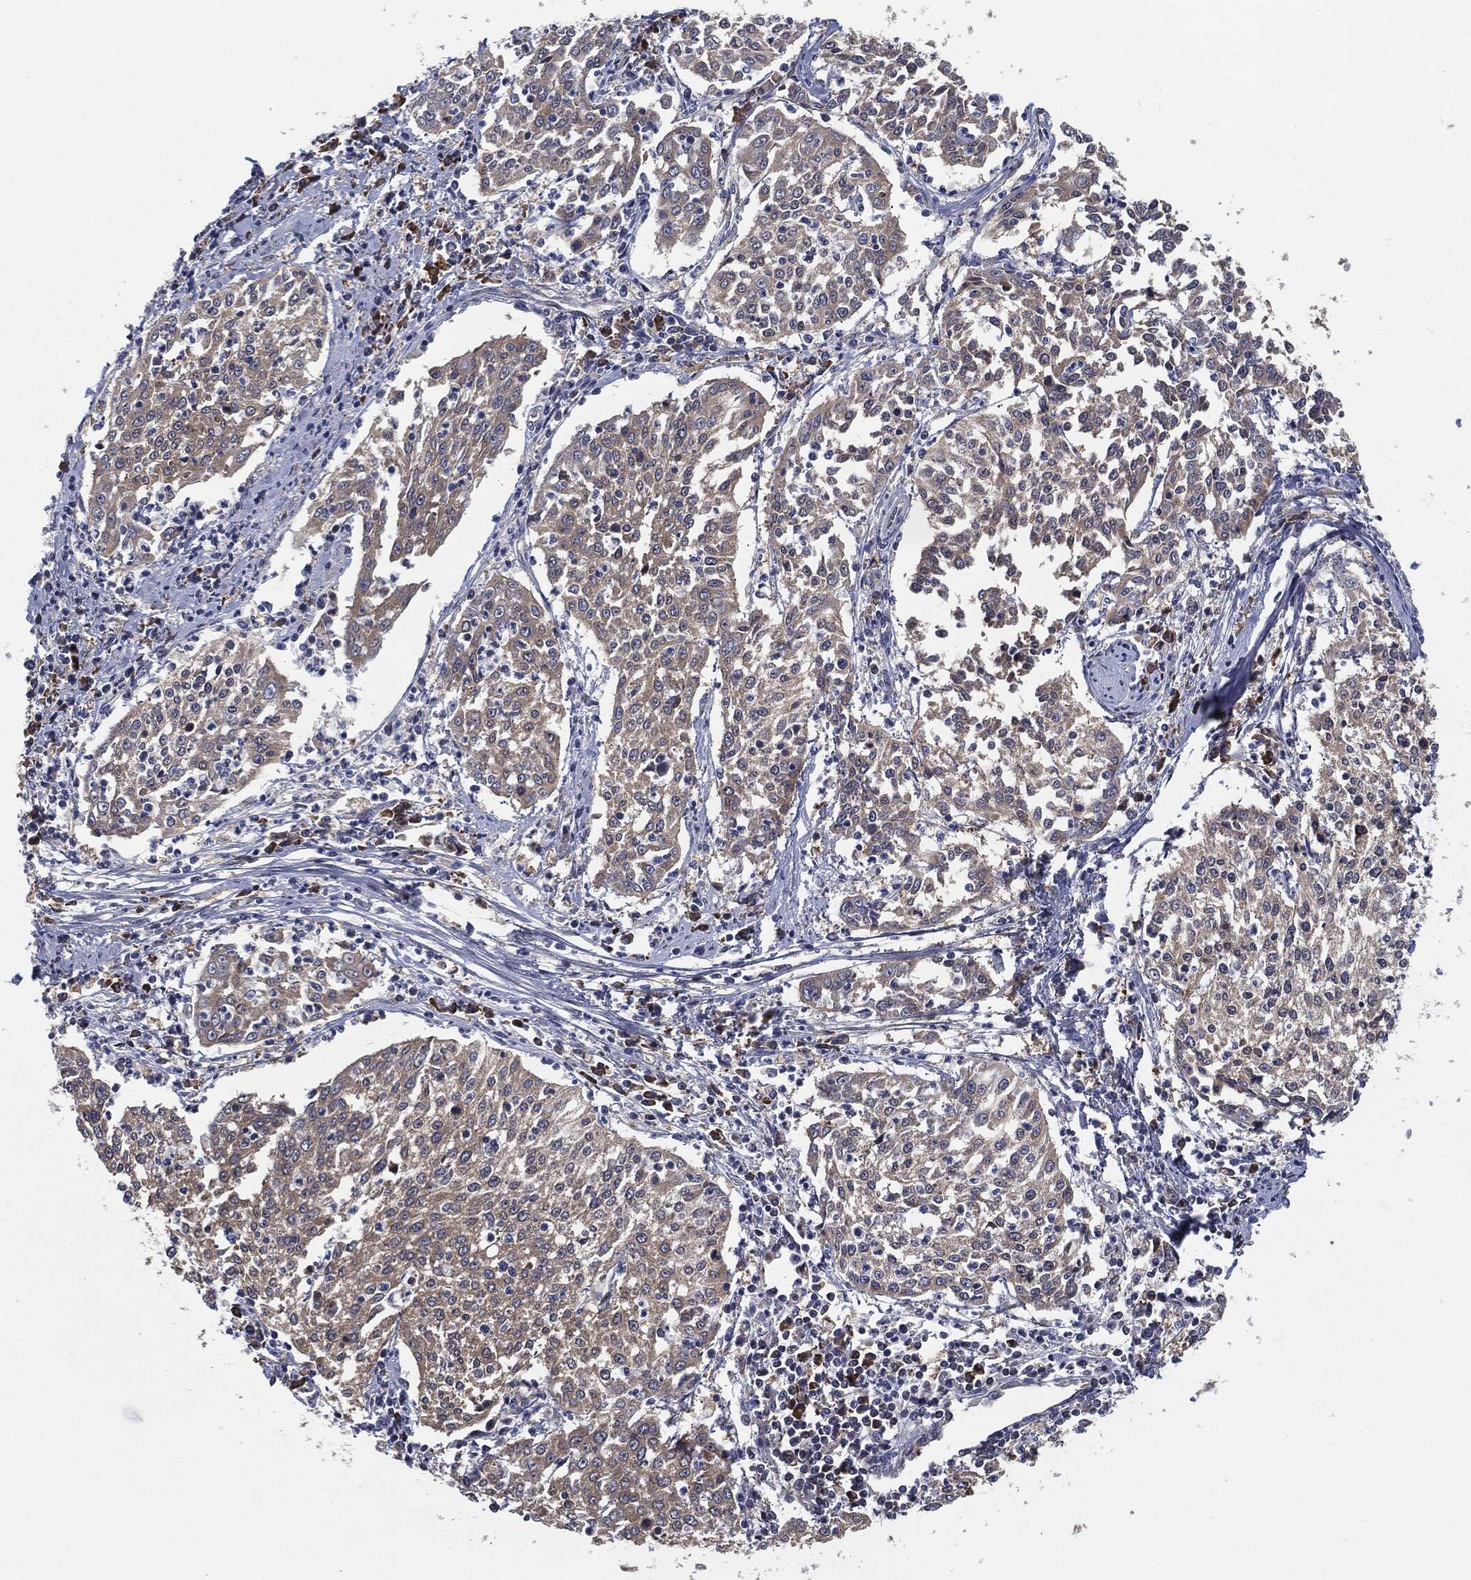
{"staining": {"intensity": "negative", "quantity": "none", "location": "none"}, "tissue": "cervical cancer", "cell_type": "Tumor cells", "image_type": "cancer", "snomed": [{"axis": "morphology", "description": "Squamous cell carcinoma, NOS"}, {"axis": "topography", "description": "Cervix"}], "caption": "Histopathology image shows no protein staining in tumor cells of cervical squamous cell carcinoma tissue.", "gene": "PRDX4", "patient": {"sex": "female", "age": 41}}